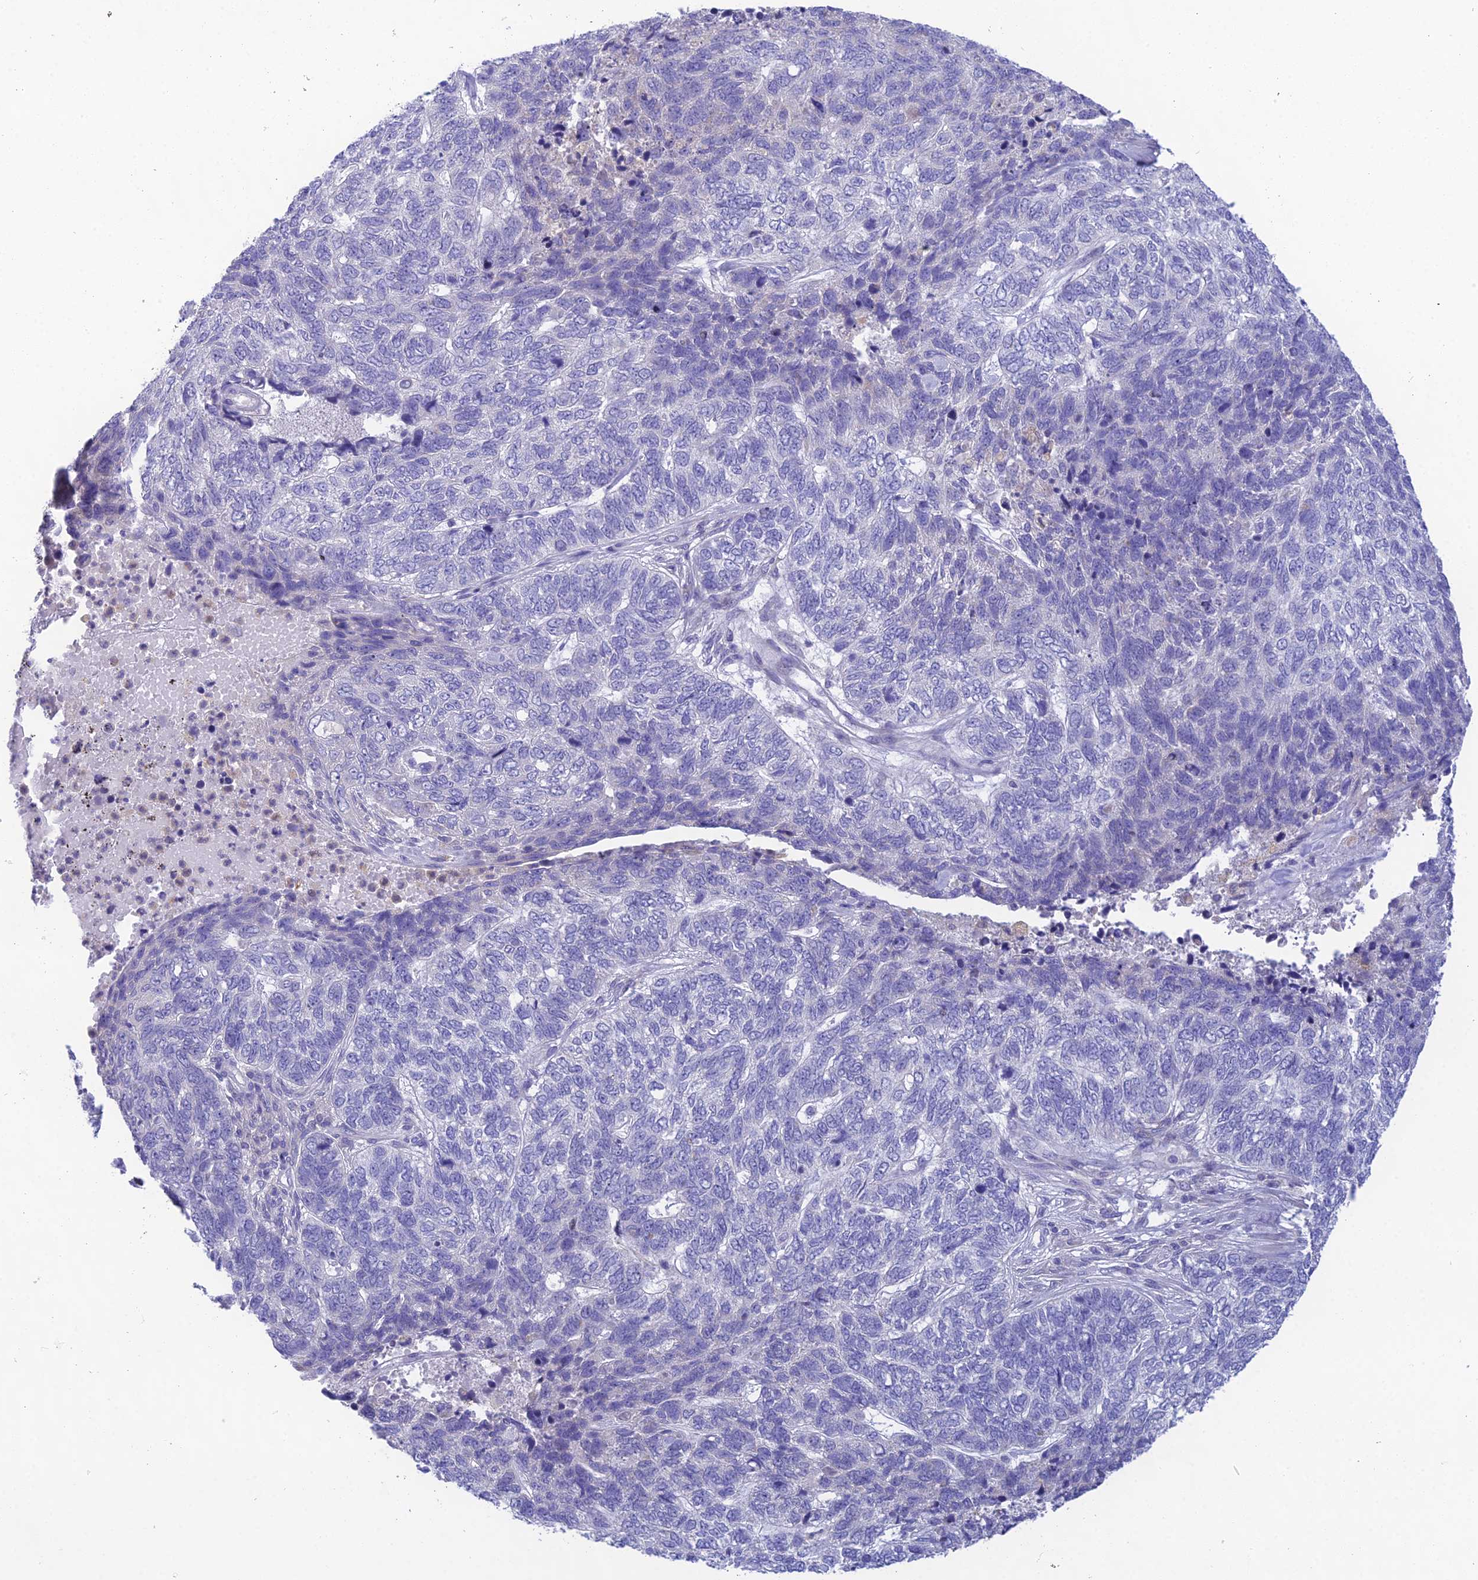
{"staining": {"intensity": "negative", "quantity": "none", "location": "none"}, "tissue": "skin cancer", "cell_type": "Tumor cells", "image_type": "cancer", "snomed": [{"axis": "morphology", "description": "Basal cell carcinoma"}, {"axis": "topography", "description": "Skin"}], "caption": "Tumor cells show no significant protein positivity in skin cancer.", "gene": "KIAA0408", "patient": {"sex": "female", "age": 65}}